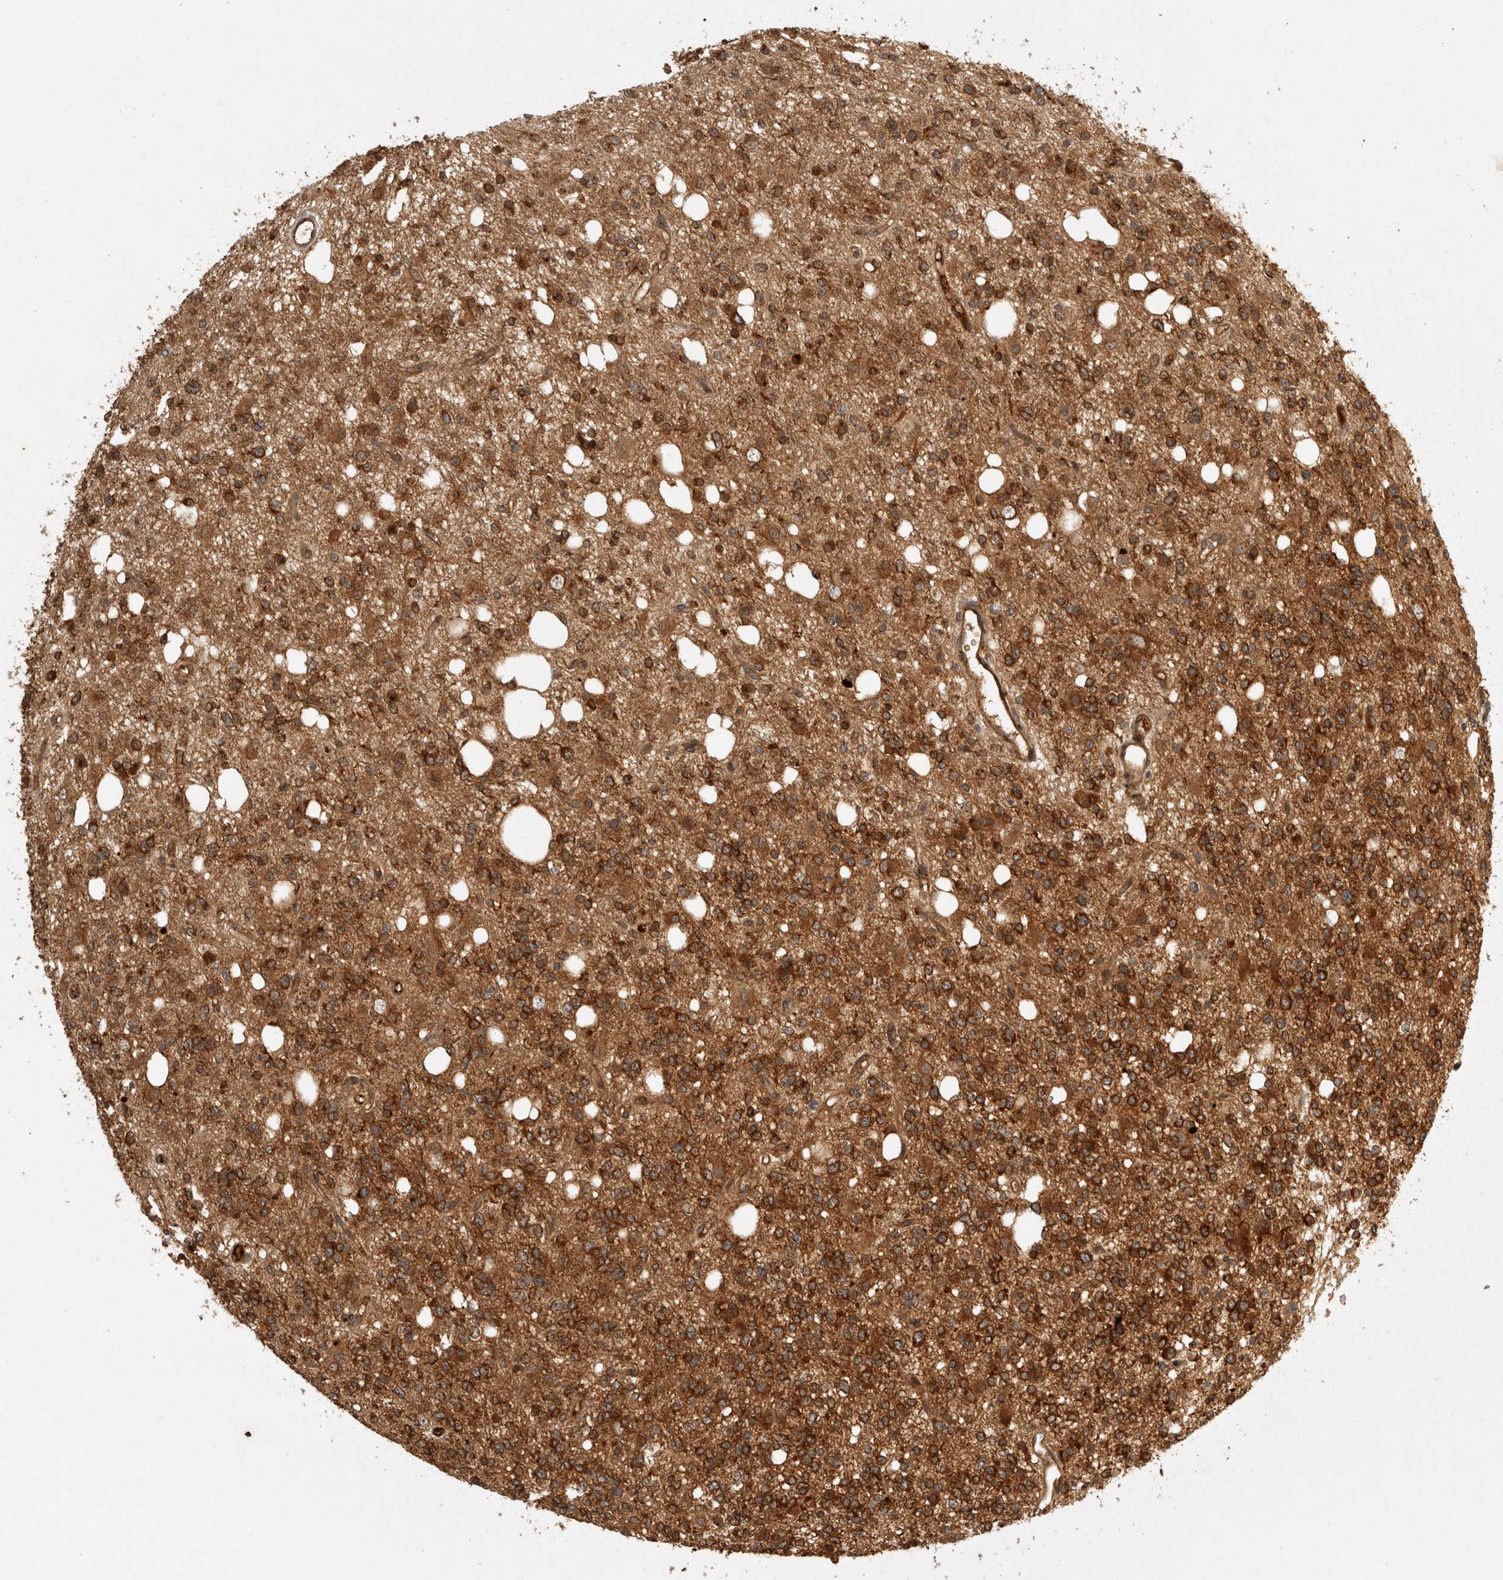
{"staining": {"intensity": "strong", "quantity": ">75%", "location": "cytoplasmic/membranous"}, "tissue": "glioma", "cell_type": "Tumor cells", "image_type": "cancer", "snomed": [{"axis": "morphology", "description": "Glioma, malignant, High grade"}, {"axis": "topography", "description": "Brain"}], "caption": "Tumor cells exhibit high levels of strong cytoplasmic/membranous expression in about >75% of cells in human glioma. (DAB (3,3'-diaminobenzidine) = brown stain, brightfield microscopy at high magnification).", "gene": "CAMSAP2", "patient": {"sex": "female", "age": 62}}